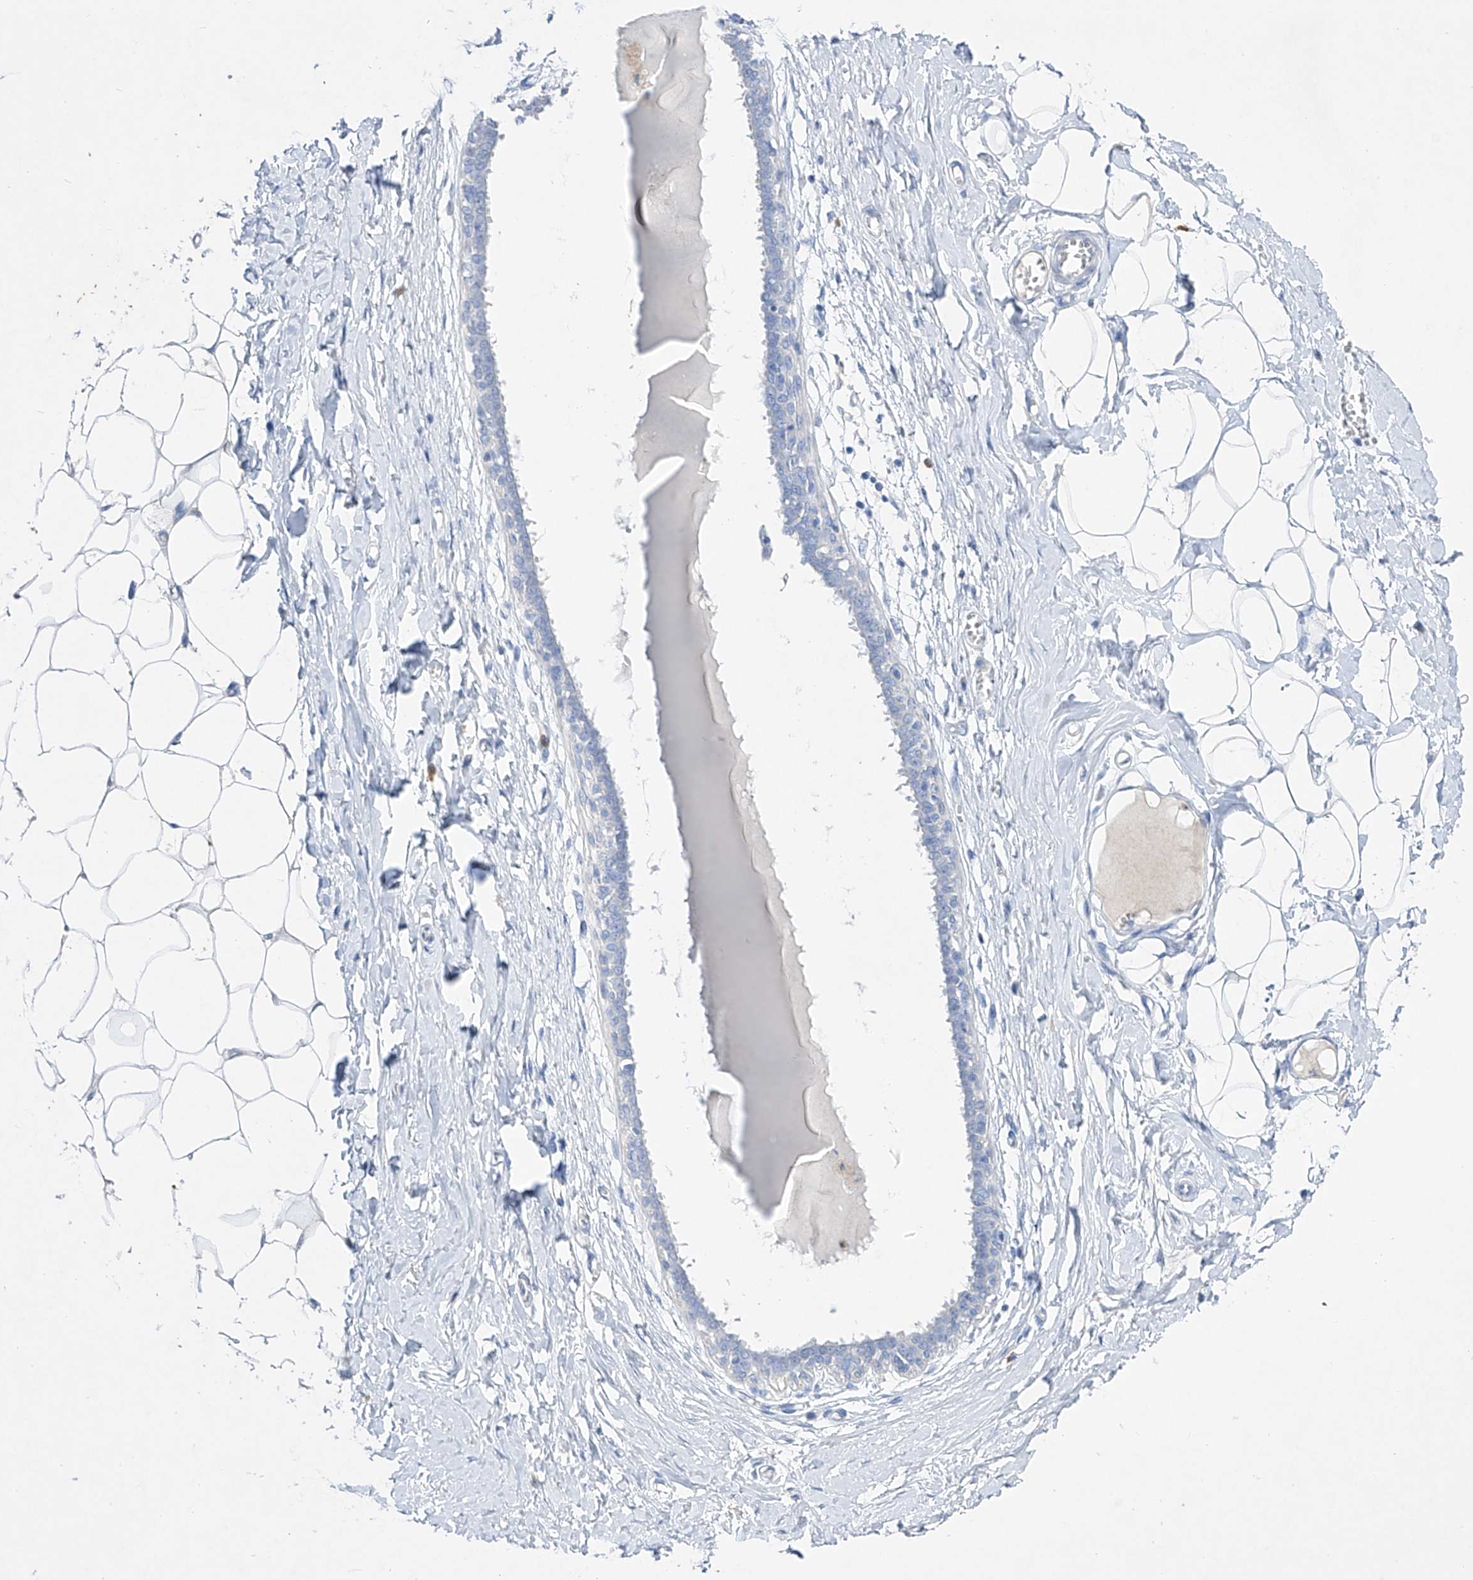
{"staining": {"intensity": "negative", "quantity": "none", "location": "none"}, "tissue": "breast", "cell_type": "Adipocytes", "image_type": "normal", "snomed": [{"axis": "morphology", "description": "Normal tissue, NOS"}, {"axis": "topography", "description": "Breast"}], "caption": "A high-resolution histopathology image shows IHC staining of unremarkable breast, which shows no significant expression in adipocytes.", "gene": "TM7SF2", "patient": {"sex": "female", "age": 27}}